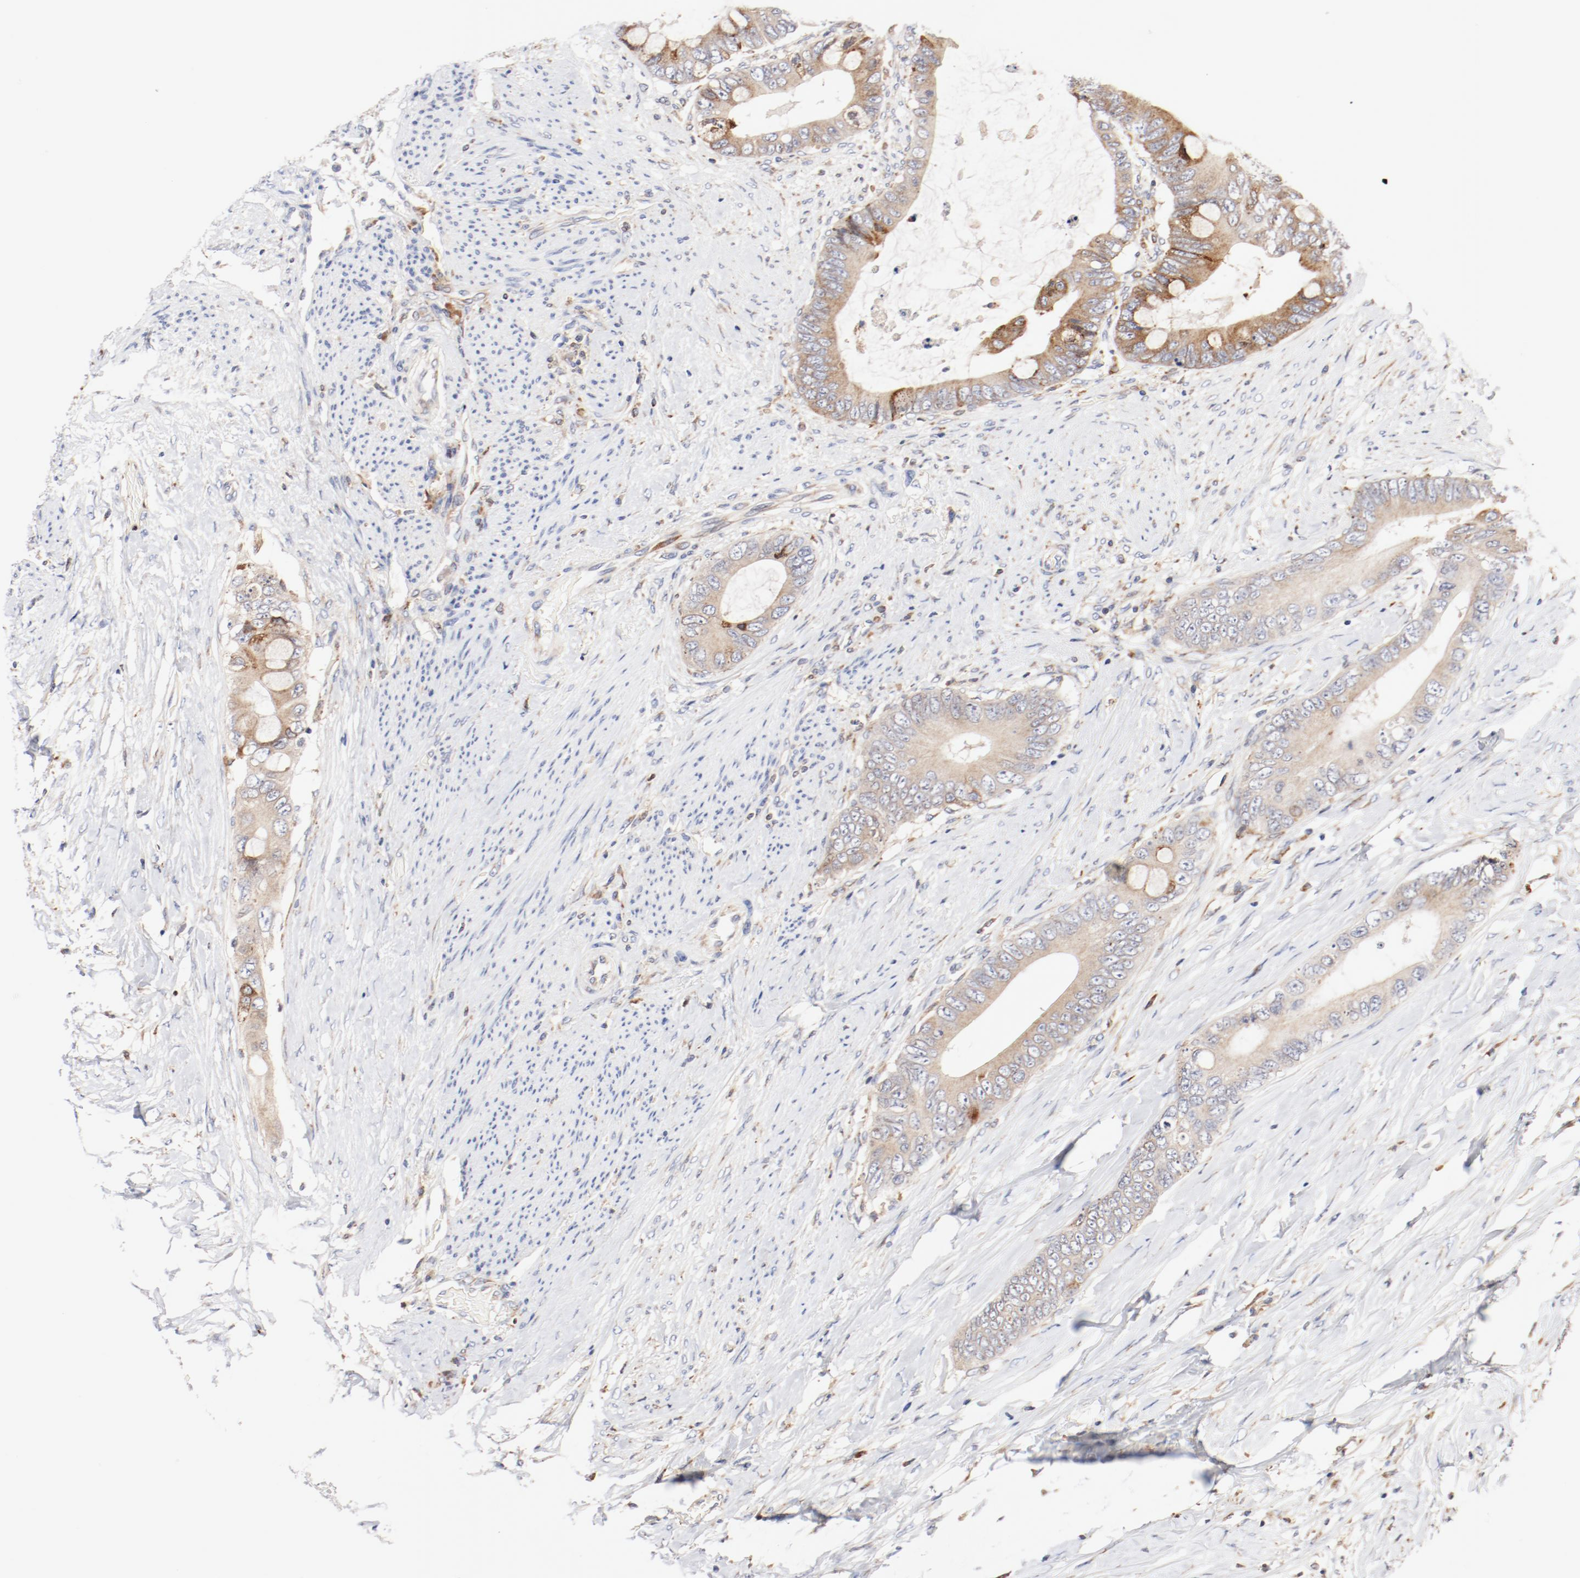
{"staining": {"intensity": "moderate", "quantity": ">75%", "location": "cytoplasmic/membranous"}, "tissue": "colorectal cancer", "cell_type": "Tumor cells", "image_type": "cancer", "snomed": [{"axis": "morphology", "description": "Normal tissue, NOS"}, {"axis": "morphology", "description": "Adenocarcinoma, NOS"}, {"axis": "topography", "description": "Rectum"}, {"axis": "topography", "description": "Peripheral nerve tissue"}], "caption": "IHC image of neoplastic tissue: human colorectal adenocarcinoma stained using IHC exhibits medium levels of moderate protein expression localized specifically in the cytoplasmic/membranous of tumor cells, appearing as a cytoplasmic/membranous brown color.", "gene": "PDPK1", "patient": {"sex": "female", "age": 77}}